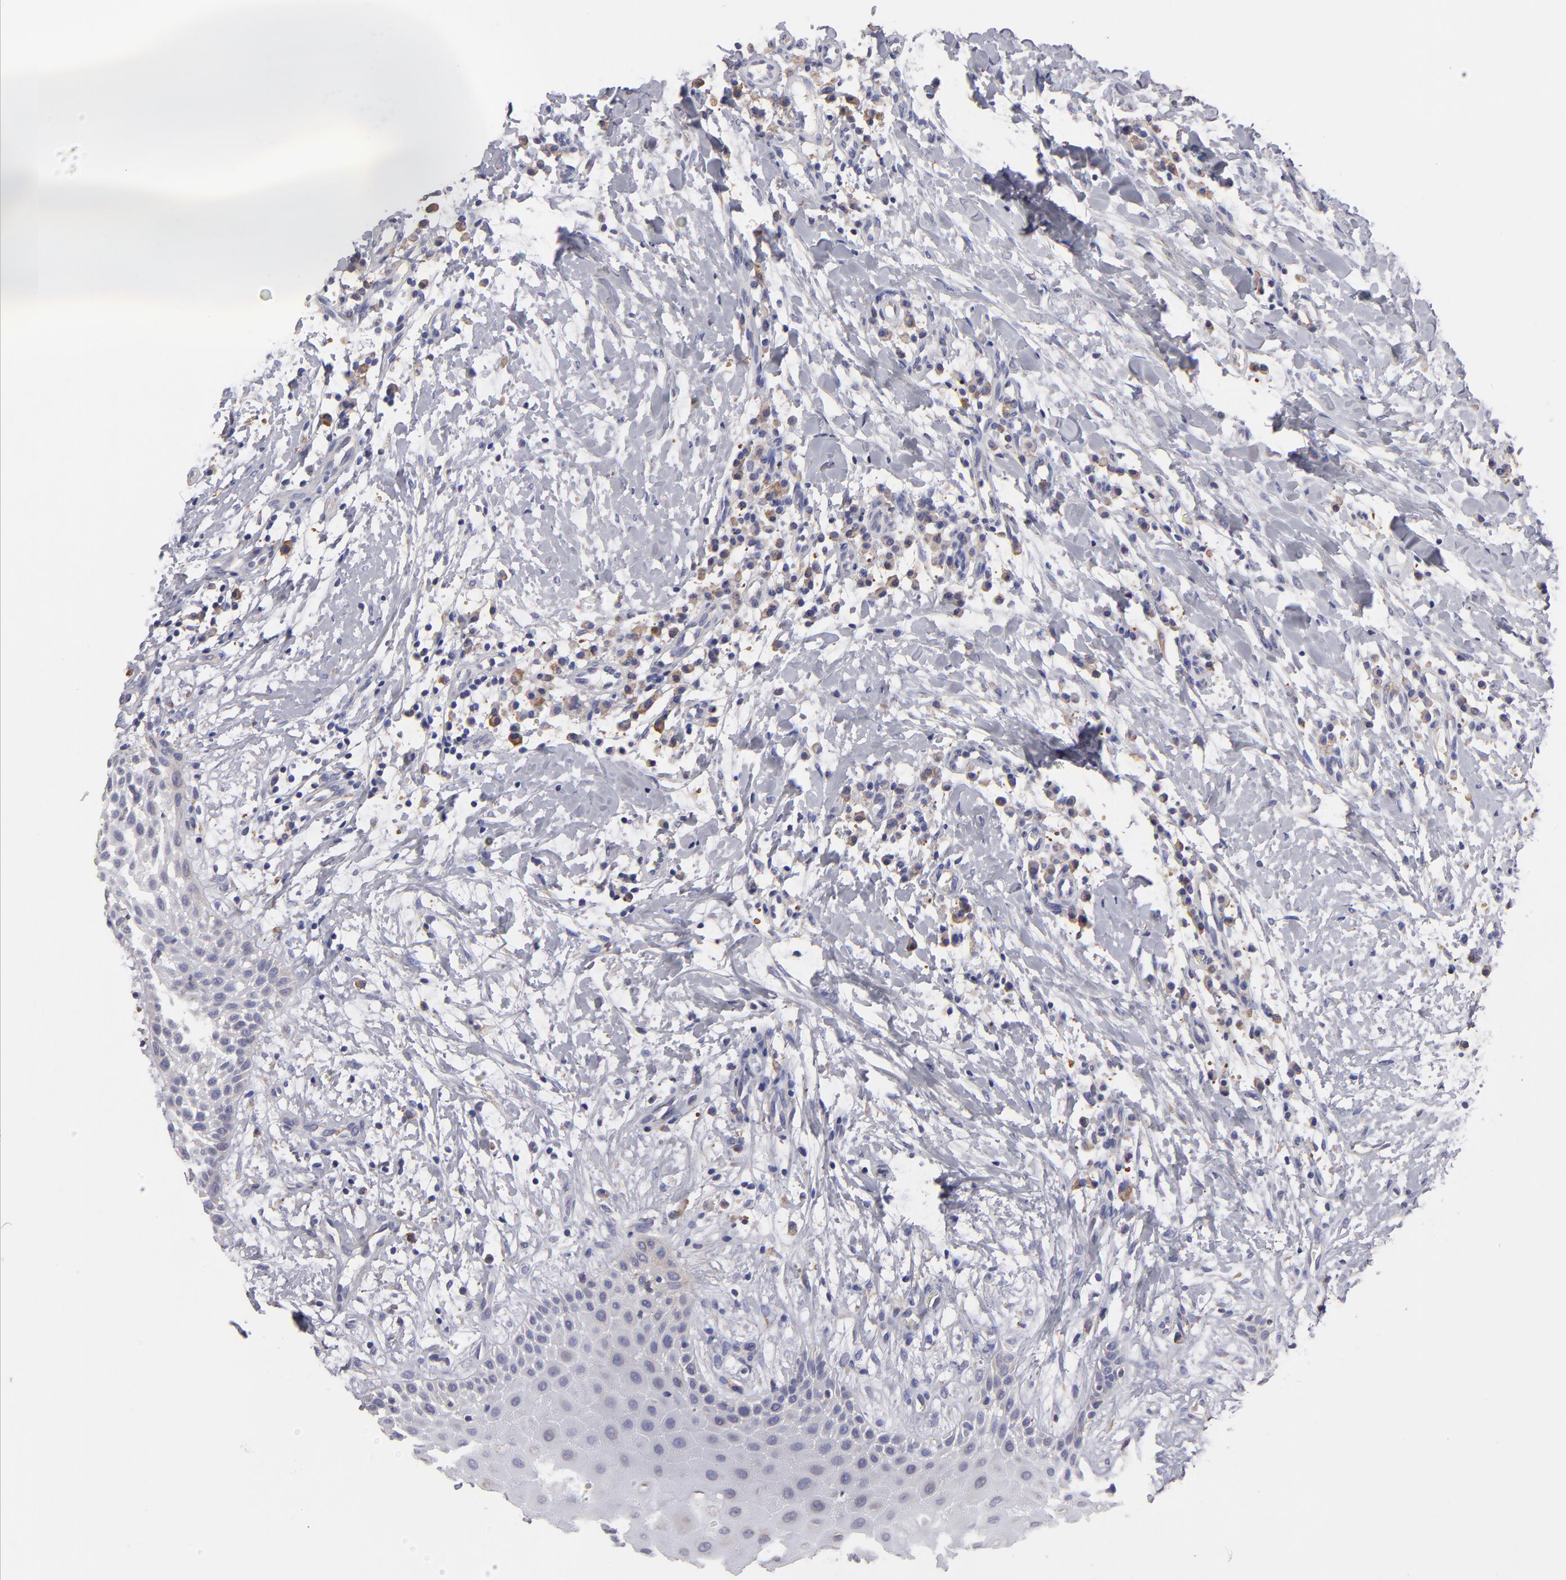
{"staining": {"intensity": "weak", "quantity": "<25%", "location": "cytoplasmic/membranous"}, "tissue": "oral mucosa", "cell_type": "Squamous epithelial cells", "image_type": "normal", "snomed": [{"axis": "morphology", "description": "Normal tissue, NOS"}, {"axis": "topography", "description": "Oral tissue"}], "caption": "A micrograph of oral mucosa stained for a protein shows no brown staining in squamous epithelial cells. The staining was performed using DAB (3,3'-diaminobenzidine) to visualize the protein expression in brown, while the nuclei were stained in blue with hematoxylin (Magnification: 20x).", "gene": "CALR", "patient": {"sex": "male", "age": 69}}